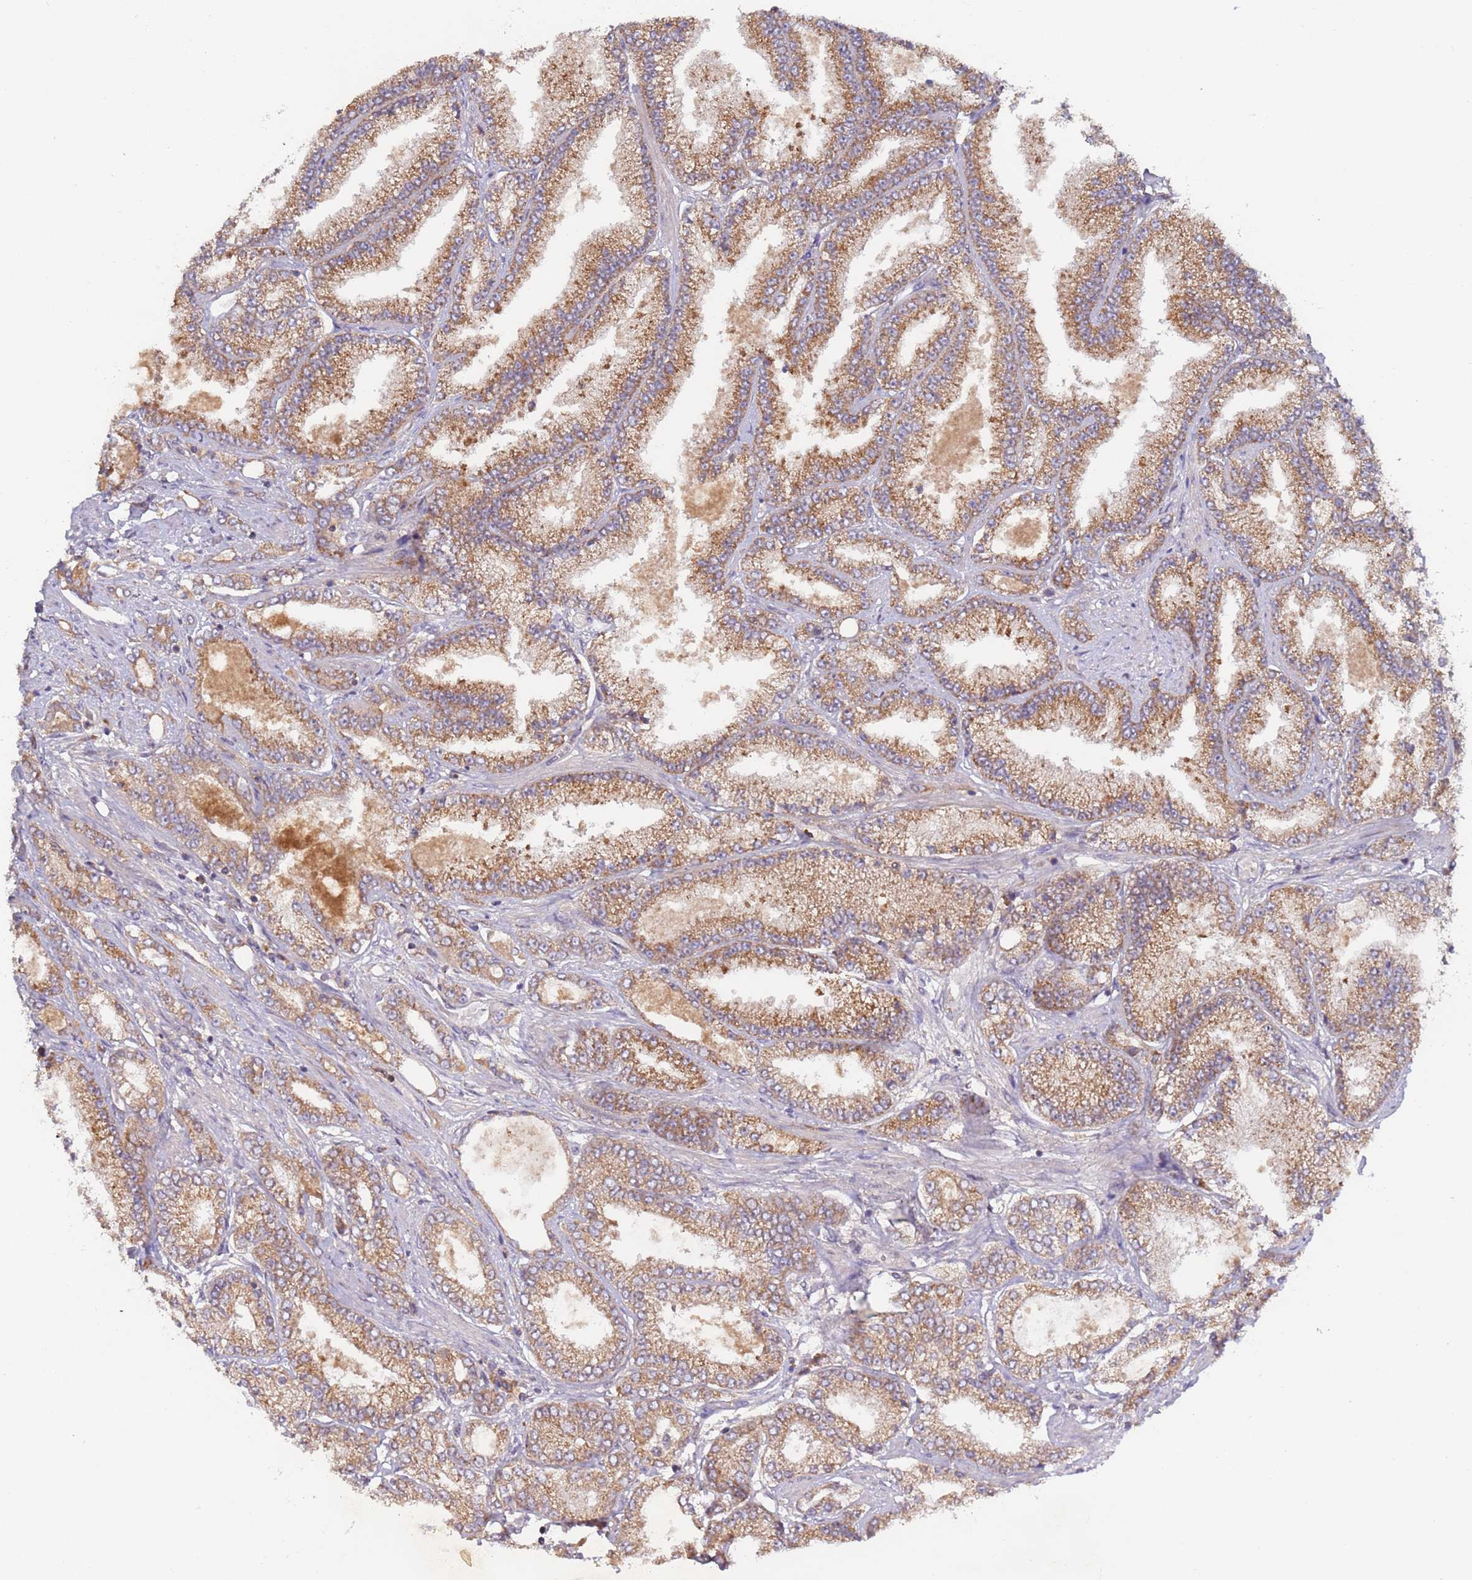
{"staining": {"intensity": "moderate", "quantity": ">75%", "location": "cytoplasmic/membranous"}, "tissue": "prostate cancer", "cell_type": "Tumor cells", "image_type": "cancer", "snomed": [{"axis": "morphology", "description": "Adenocarcinoma, High grade"}, {"axis": "topography", "description": "Prostate"}], "caption": "A histopathology image of prostate cancer stained for a protein displays moderate cytoplasmic/membranous brown staining in tumor cells.", "gene": "OR5A2", "patient": {"sex": "male", "age": 68}}